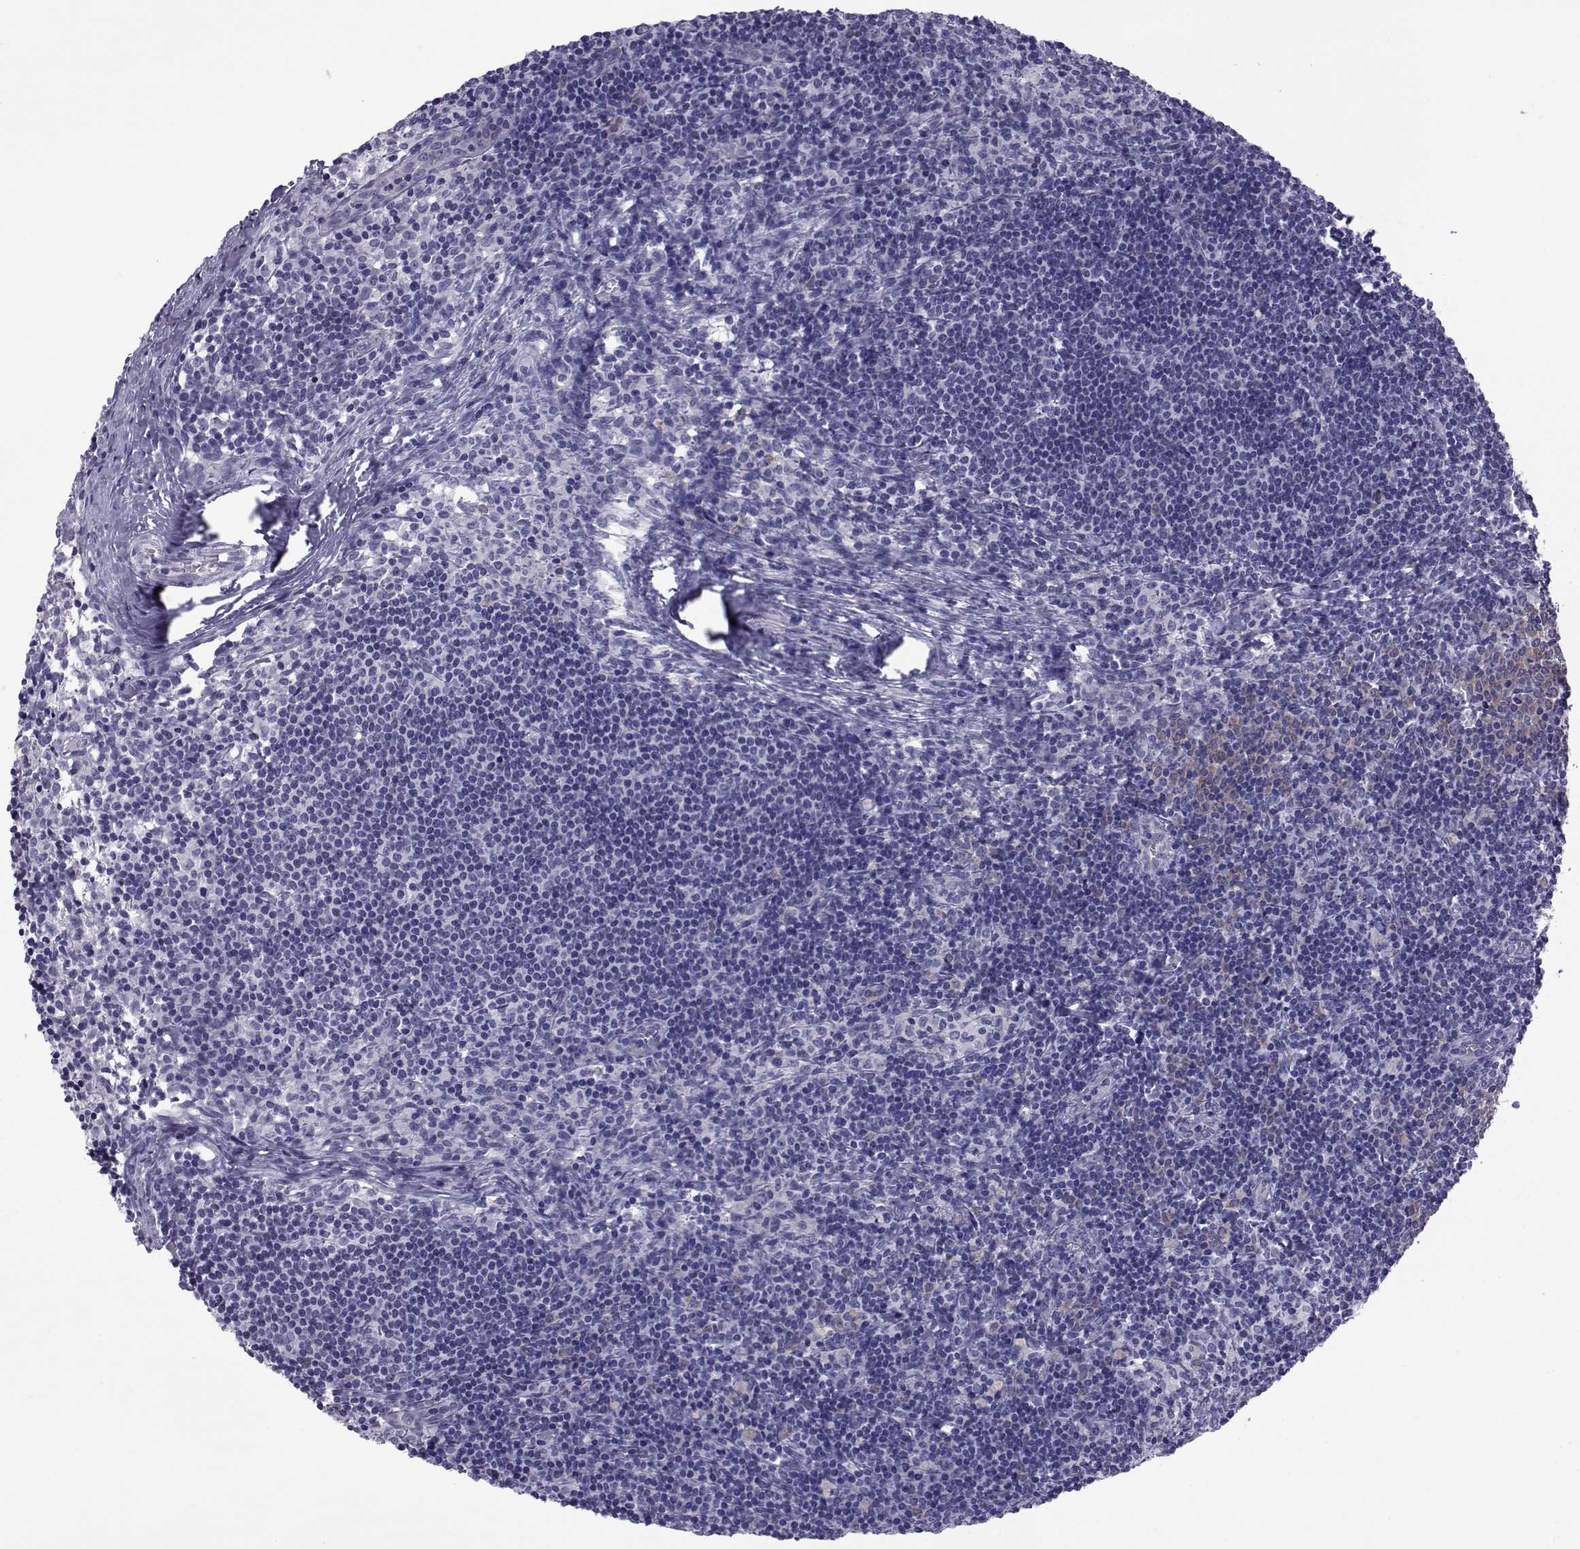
{"staining": {"intensity": "negative", "quantity": "none", "location": "none"}, "tissue": "lymph node", "cell_type": "Germinal center cells", "image_type": "normal", "snomed": [{"axis": "morphology", "description": "Normal tissue, NOS"}, {"axis": "topography", "description": "Lymph node"}], "caption": "A high-resolution photomicrograph shows immunohistochemistry staining of benign lymph node, which exhibits no significant positivity in germinal center cells.", "gene": "COL22A1", "patient": {"sex": "female", "age": 52}}